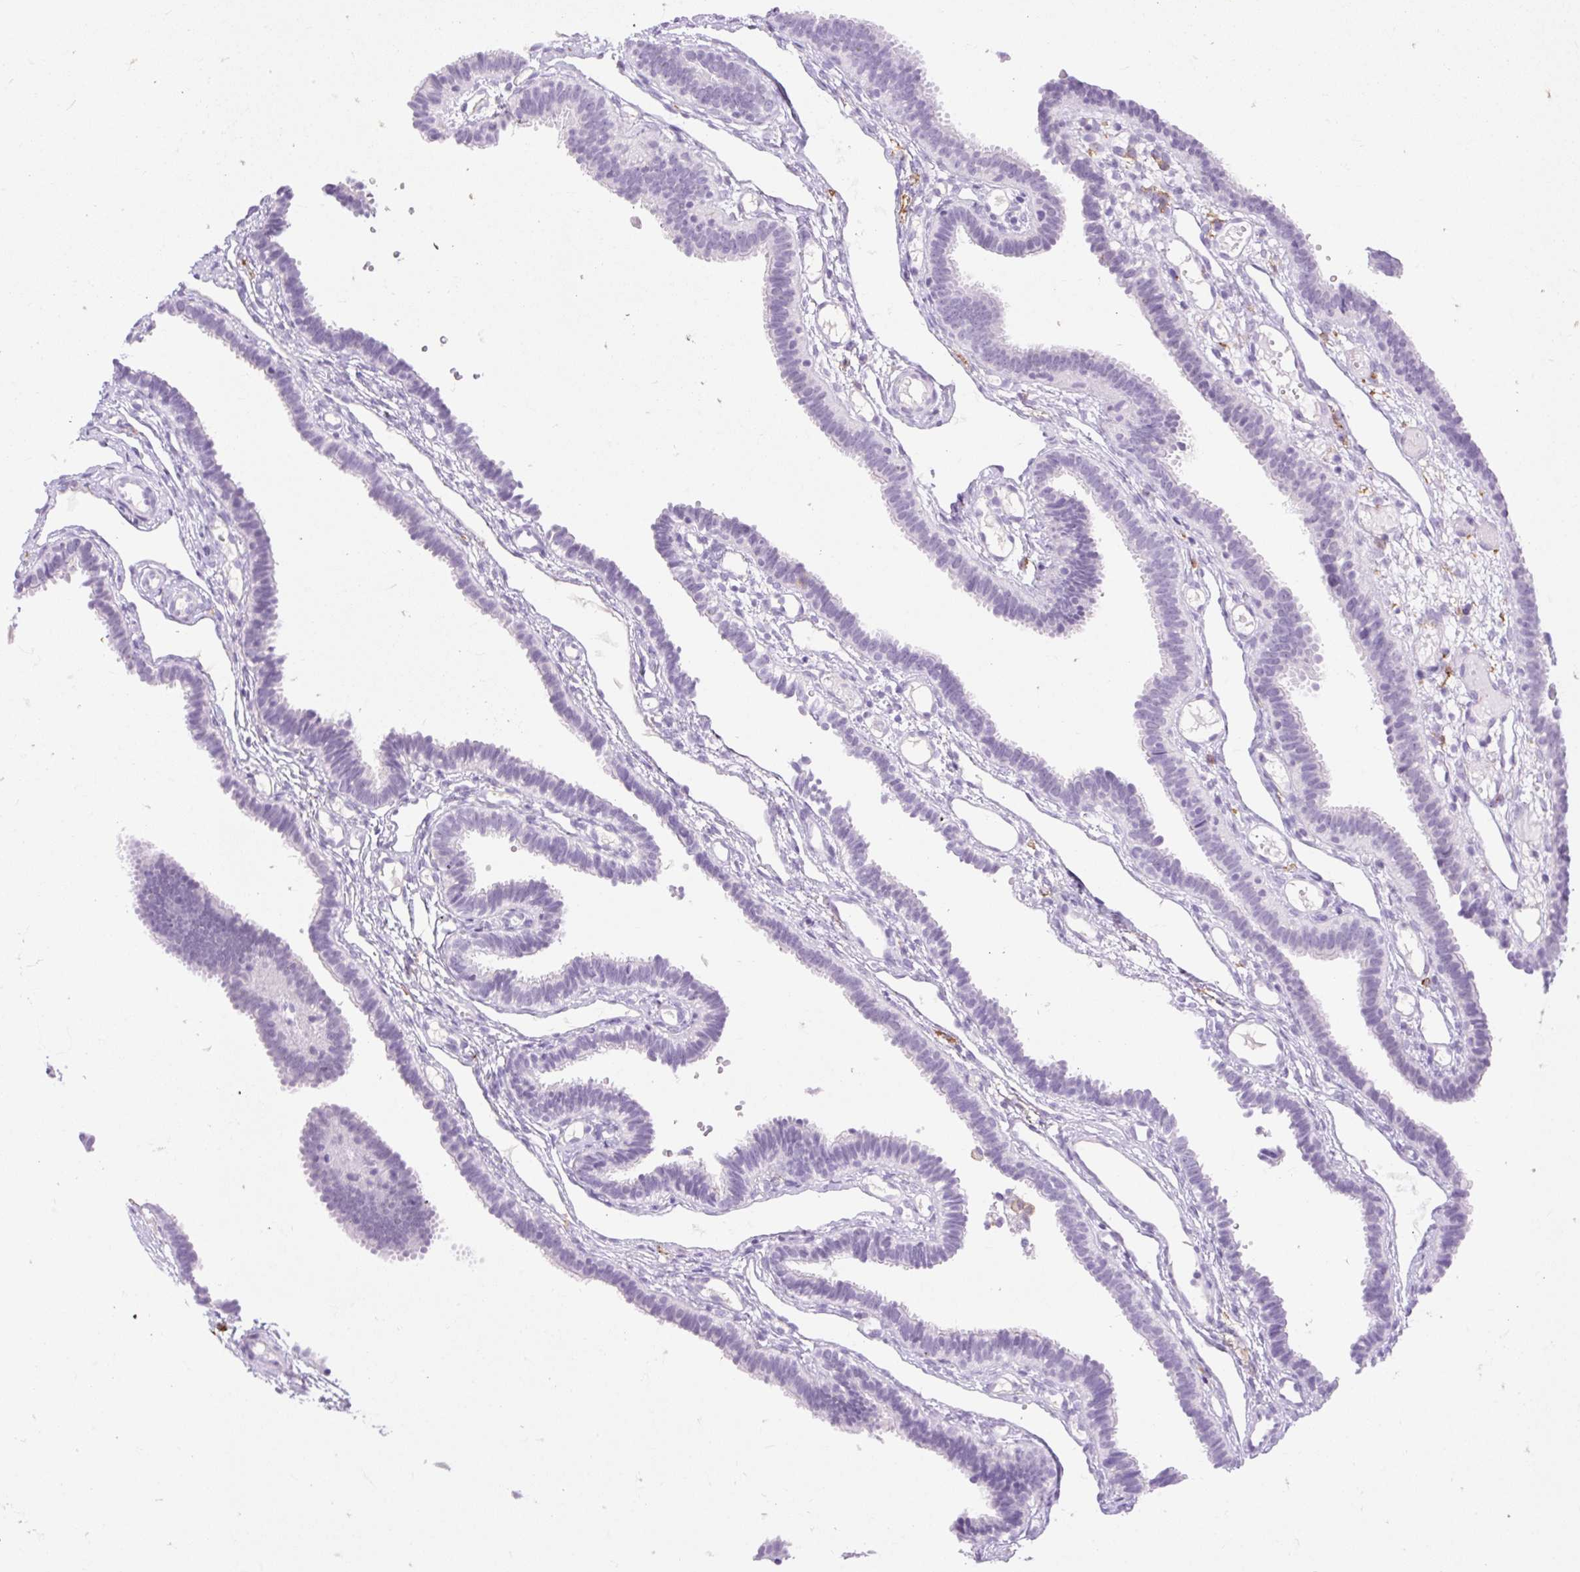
{"staining": {"intensity": "negative", "quantity": "none", "location": "none"}, "tissue": "fallopian tube", "cell_type": "Glandular cells", "image_type": "normal", "snomed": [{"axis": "morphology", "description": "Normal tissue, NOS"}, {"axis": "topography", "description": "Fallopian tube"}], "caption": "This image is of unremarkable fallopian tube stained with IHC to label a protein in brown with the nuclei are counter-stained blue. There is no expression in glandular cells. (DAB immunohistochemistry (IHC) with hematoxylin counter stain).", "gene": "SIGLEC1", "patient": {"sex": "female", "age": 37}}